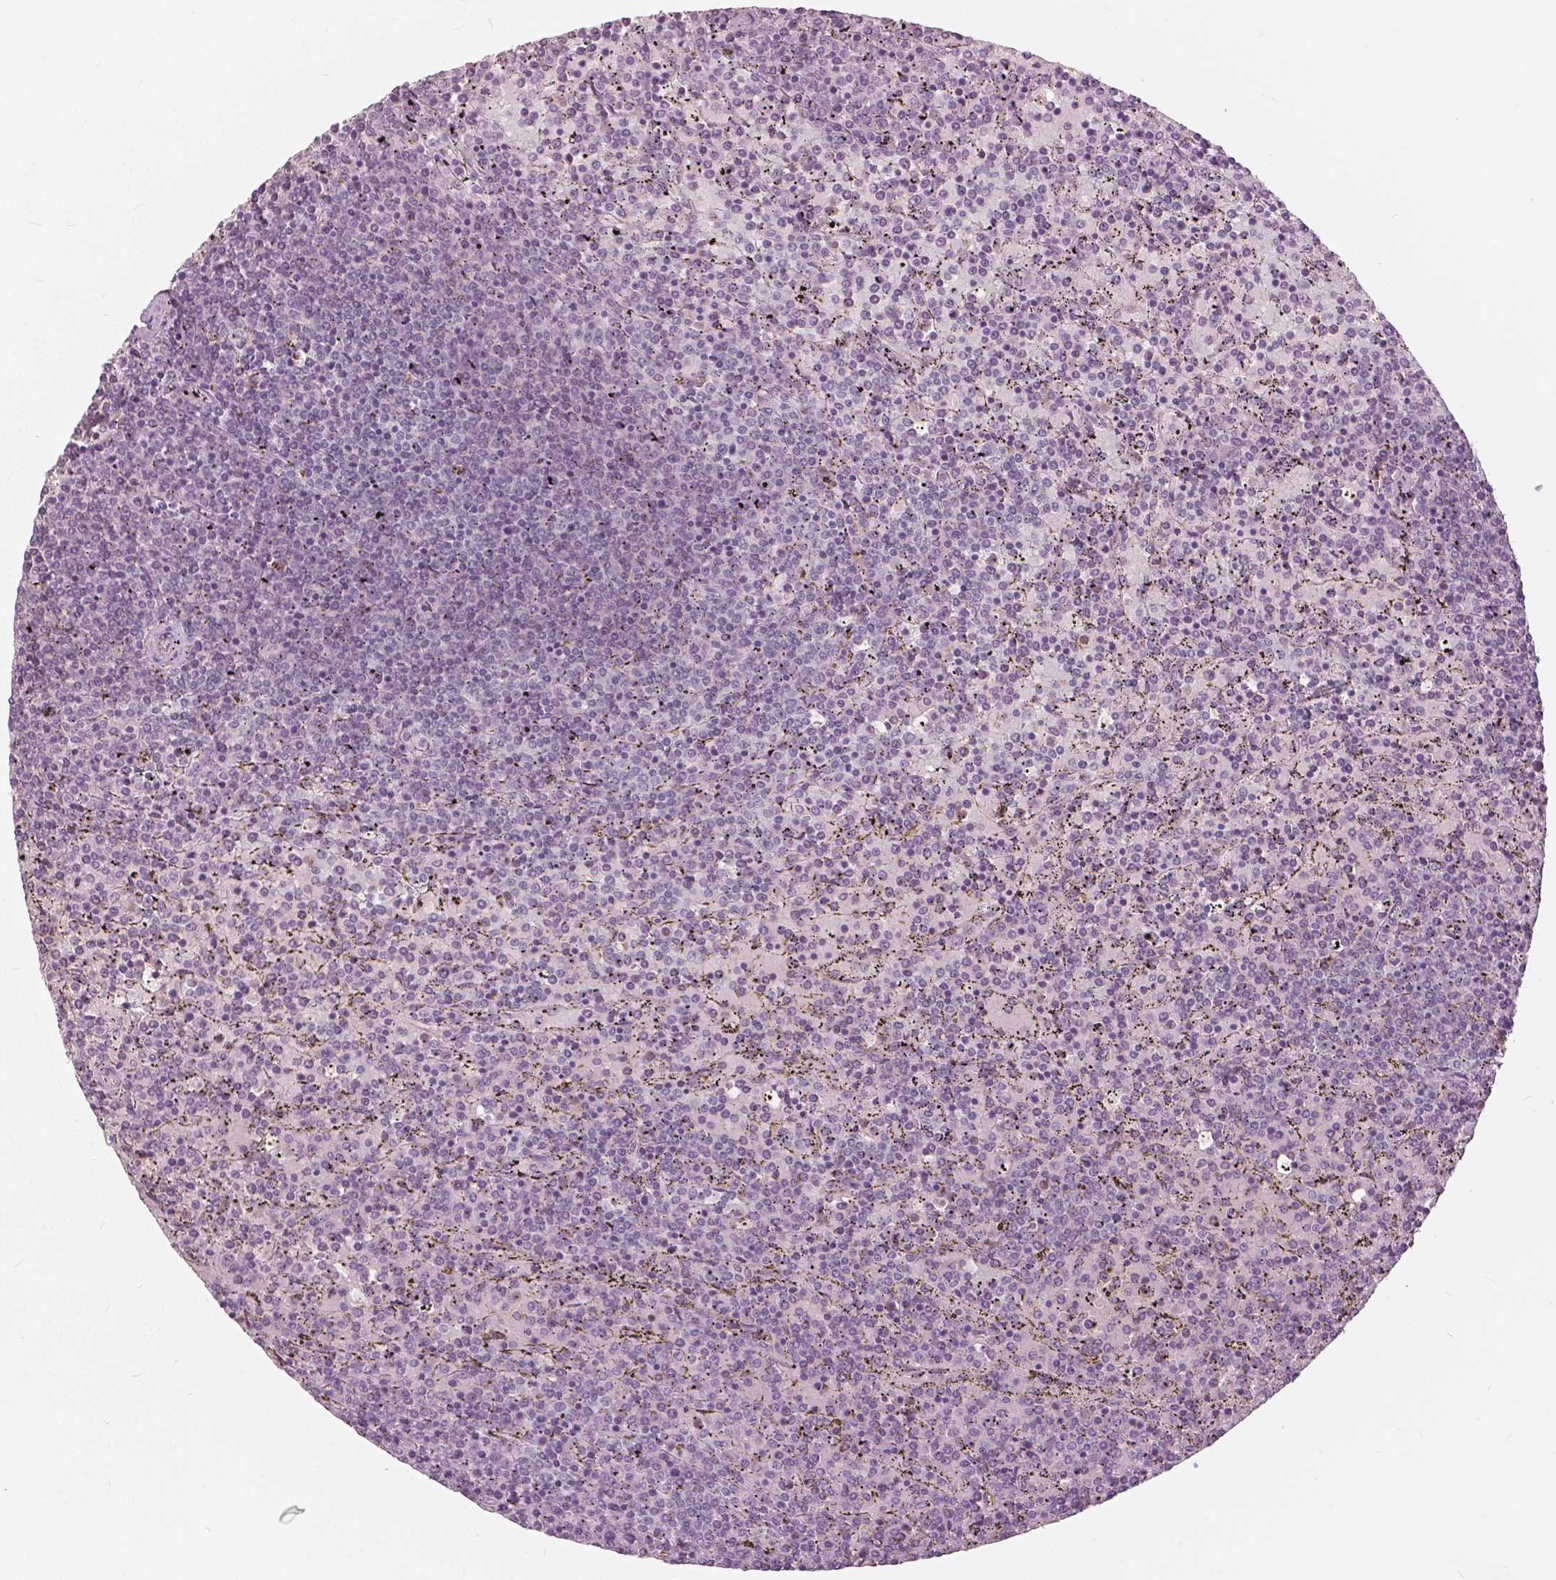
{"staining": {"intensity": "negative", "quantity": "none", "location": "none"}, "tissue": "lymphoma", "cell_type": "Tumor cells", "image_type": "cancer", "snomed": [{"axis": "morphology", "description": "Malignant lymphoma, non-Hodgkin's type, Low grade"}, {"axis": "topography", "description": "Spleen"}], "caption": "The immunohistochemistry image has no significant positivity in tumor cells of malignant lymphoma, non-Hodgkin's type (low-grade) tissue.", "gene": "NANOG", "patient": {"sex": "female", "age": 77}}